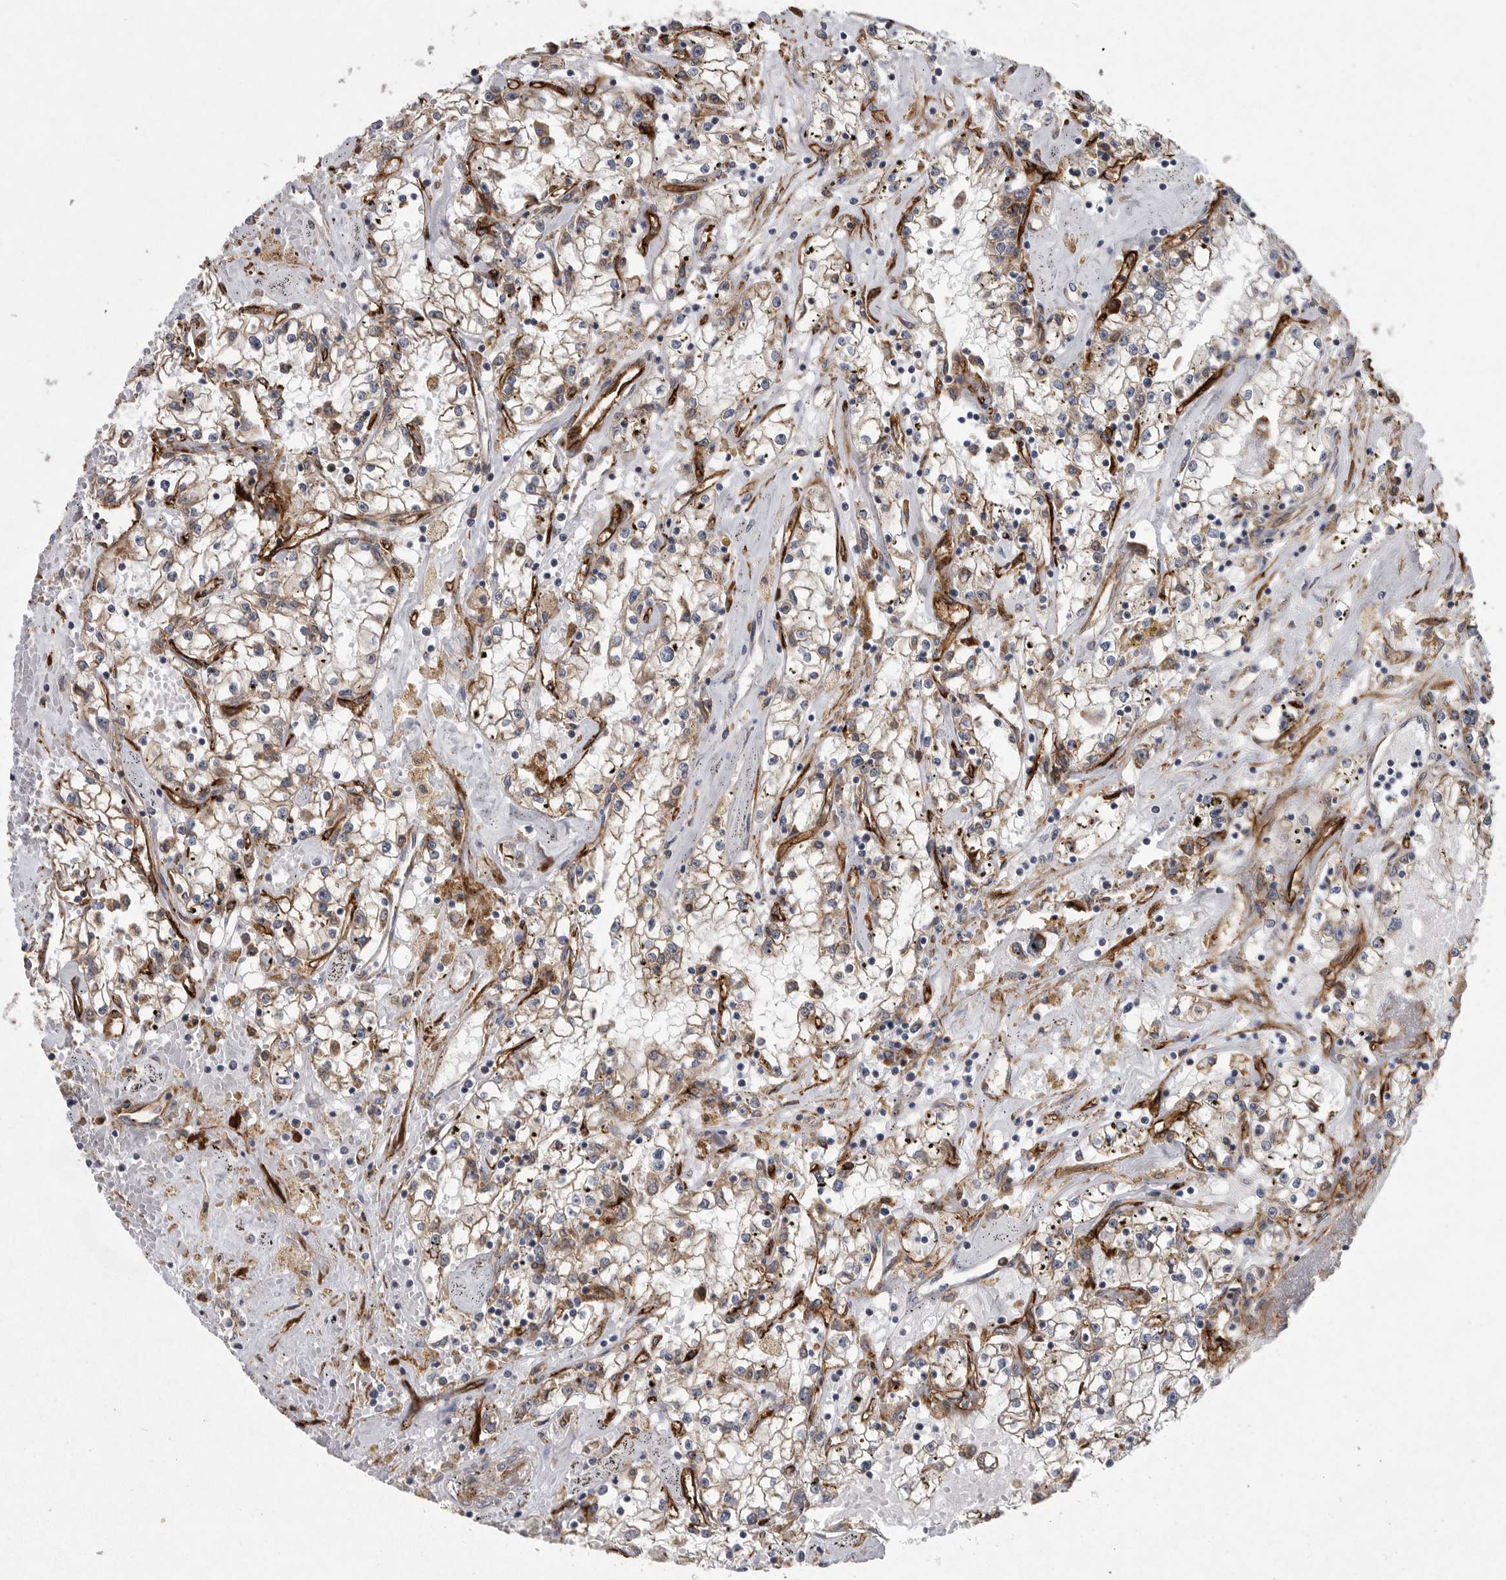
{"staining": {"intensity": "weak", "quantity": "25%-75%", "location": "cytoplasmic/membranous"}, "tissue": "renal cancer", "cell_type": "Tumor cells", "image_type": "cancer", "snomed": [{"axis": "morphology", "description": "Adenocarcinoma, NOS"}, {"axis": "topography", "description": "Kidney"}], "caption": "High-magnification brightfield microscopy of renal adenocarcinoma stained with DAB (3,3'-diaminobenzidine) (brown) and counterstained with hematoxylin (blue). tumor cells exhibit weak cytoplasmic/membranous positivity is identified in approximately25%-75% of cells. (IHC, brightfield microscopy, high magnification).", "gene": "MINPP1", "patient": {"sex": "male", "age": 56}}